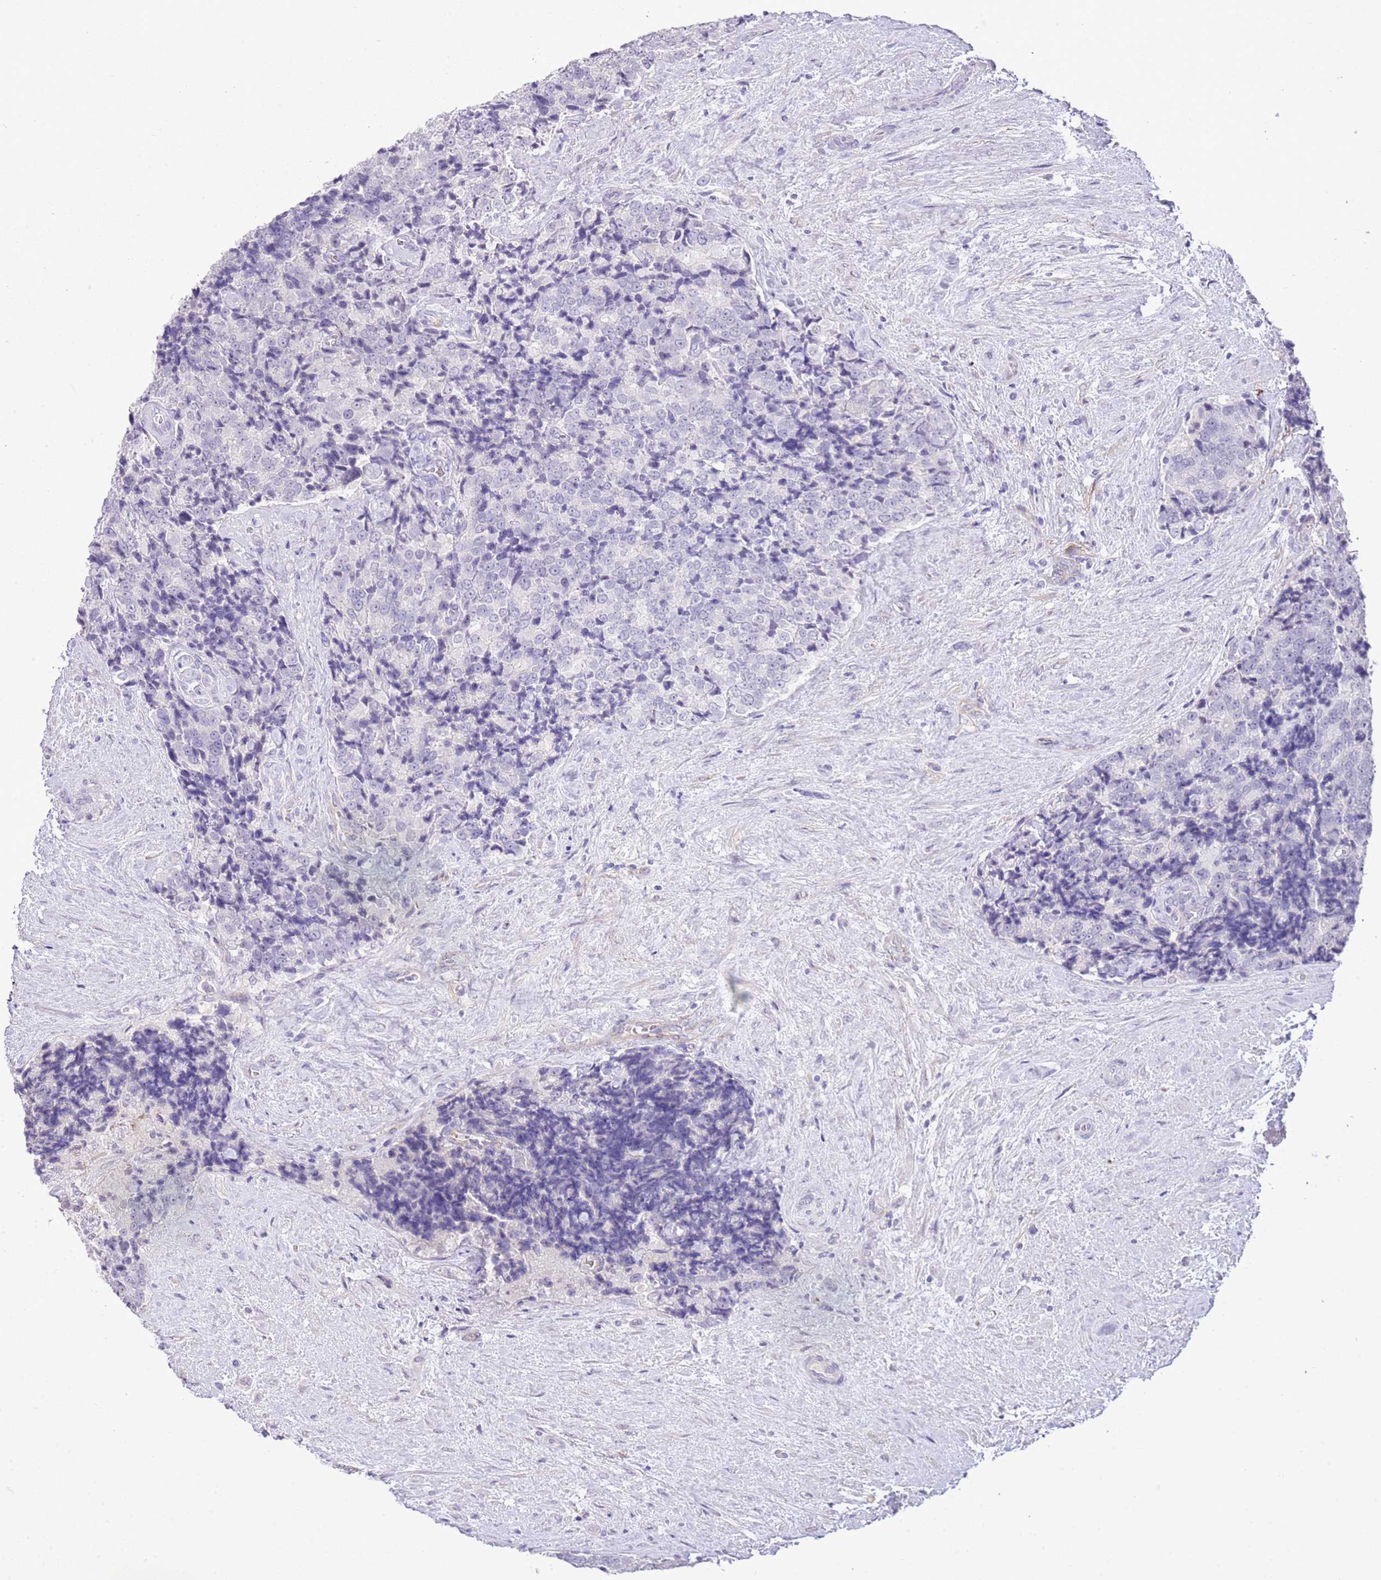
{"staining": {"intensity": "negative", "quantity": "none", "location": "none"}, "tissue": "prostate cancer", "cell_type": "Tumor cells", "image_type": "cancer", "snomed": [{"axis": "morphology", "description": "Adenocarcinoma, High grade"}, {"axis": "topography", "description": "Prostate"}], "caption": "The photomicrograph reveals no staining of tumor cells in adenocarcinoma (high-grade) (prostate).", "gene": "MIDN", "patient": {"sex": "male", "age": 70}}